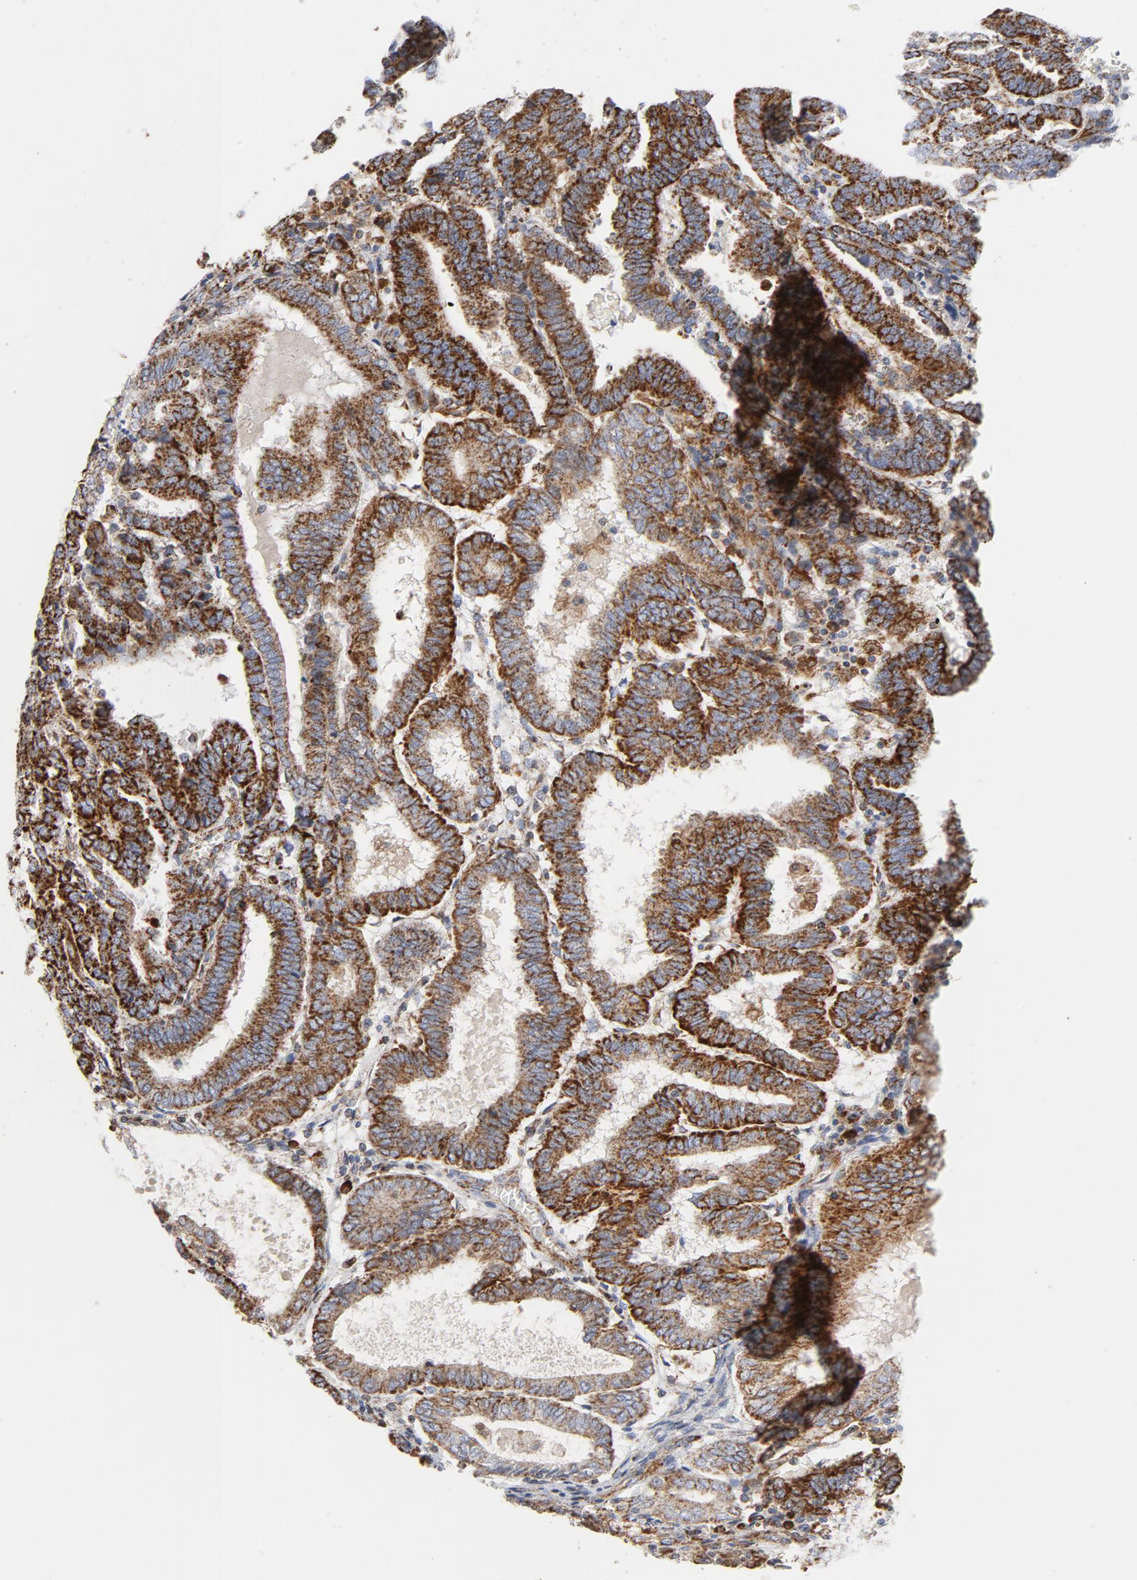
{"staining": {"intensity": "strong", "quantity": ">75%", "location": "cytoplasmic/membranous"}, "tissue": "endometrial cancer", "cell_type": "Tumor cells", "image_type": "cancer", "snomed": [{"axis": "morphology", "description": "Adenocarcinoma, NOS"}, {"axis": "topography", "description": "Uterus"}], "caption": "IHC of adenocarcinoma (endometrial) reveals high levels of strong cytoplasmic/membranous staining in about >75% of tumor cells. The protein is shown in brown color, while the nuclei are stained blue.", "gene": "CYCS", "patient": {"sex": "female", "age": 83}}